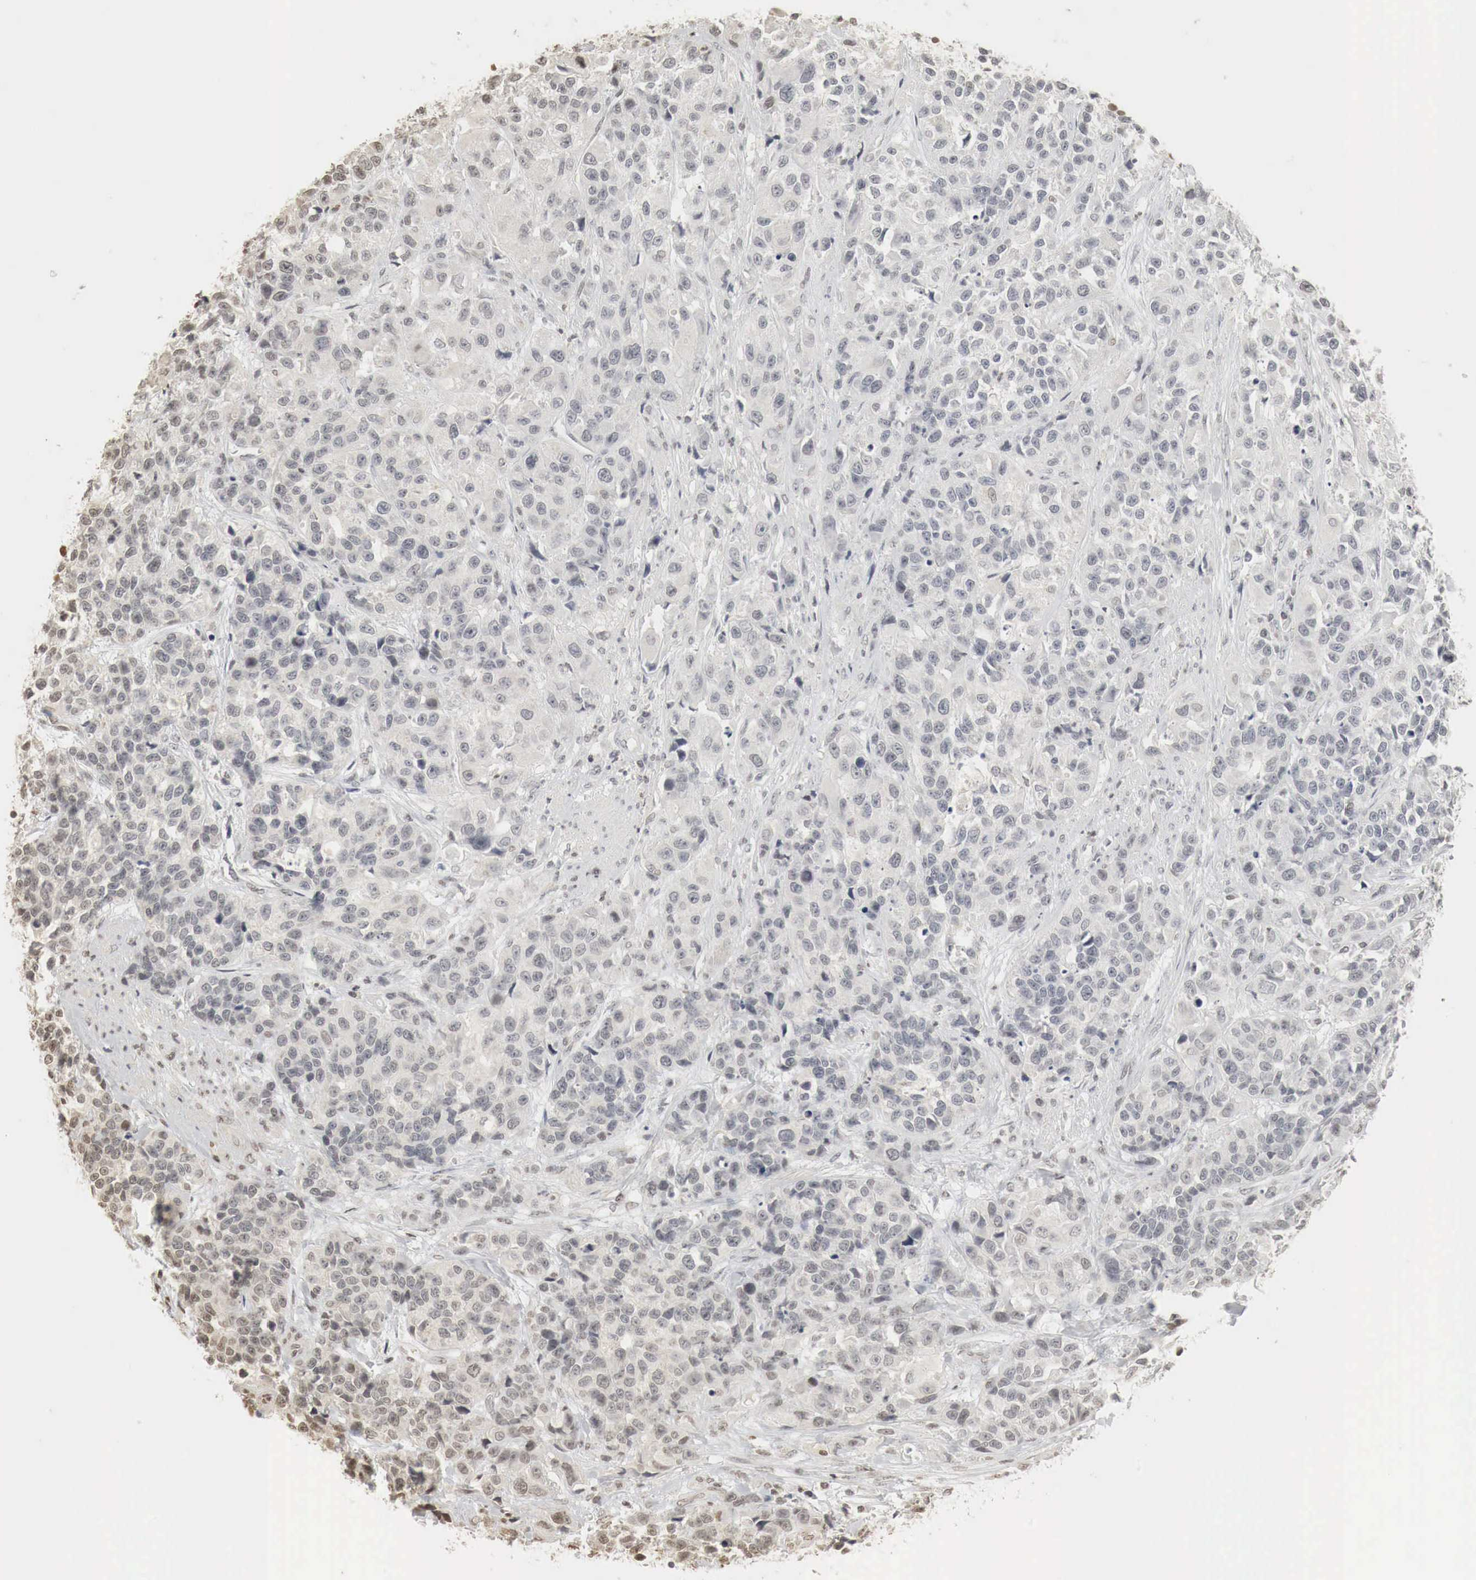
{"staining": {"intensity": "weak", "quantity": "<25%", "location": "nuclear"}, "tissue": "urothelial cancer", "cell_type": "Tumor cells", "image_type": "cancer", "snomed": [{"axis": "morphology", "description": "Urothelial carcinoma, High grade"}, {"axis": "topography", "description": "Urinary bladder"}], "caption": "Tumor cells are negative for protein expression in human urothelial cancer.", "gene": "ERBB4", "patient": {"sex": "female", "age": 81}}